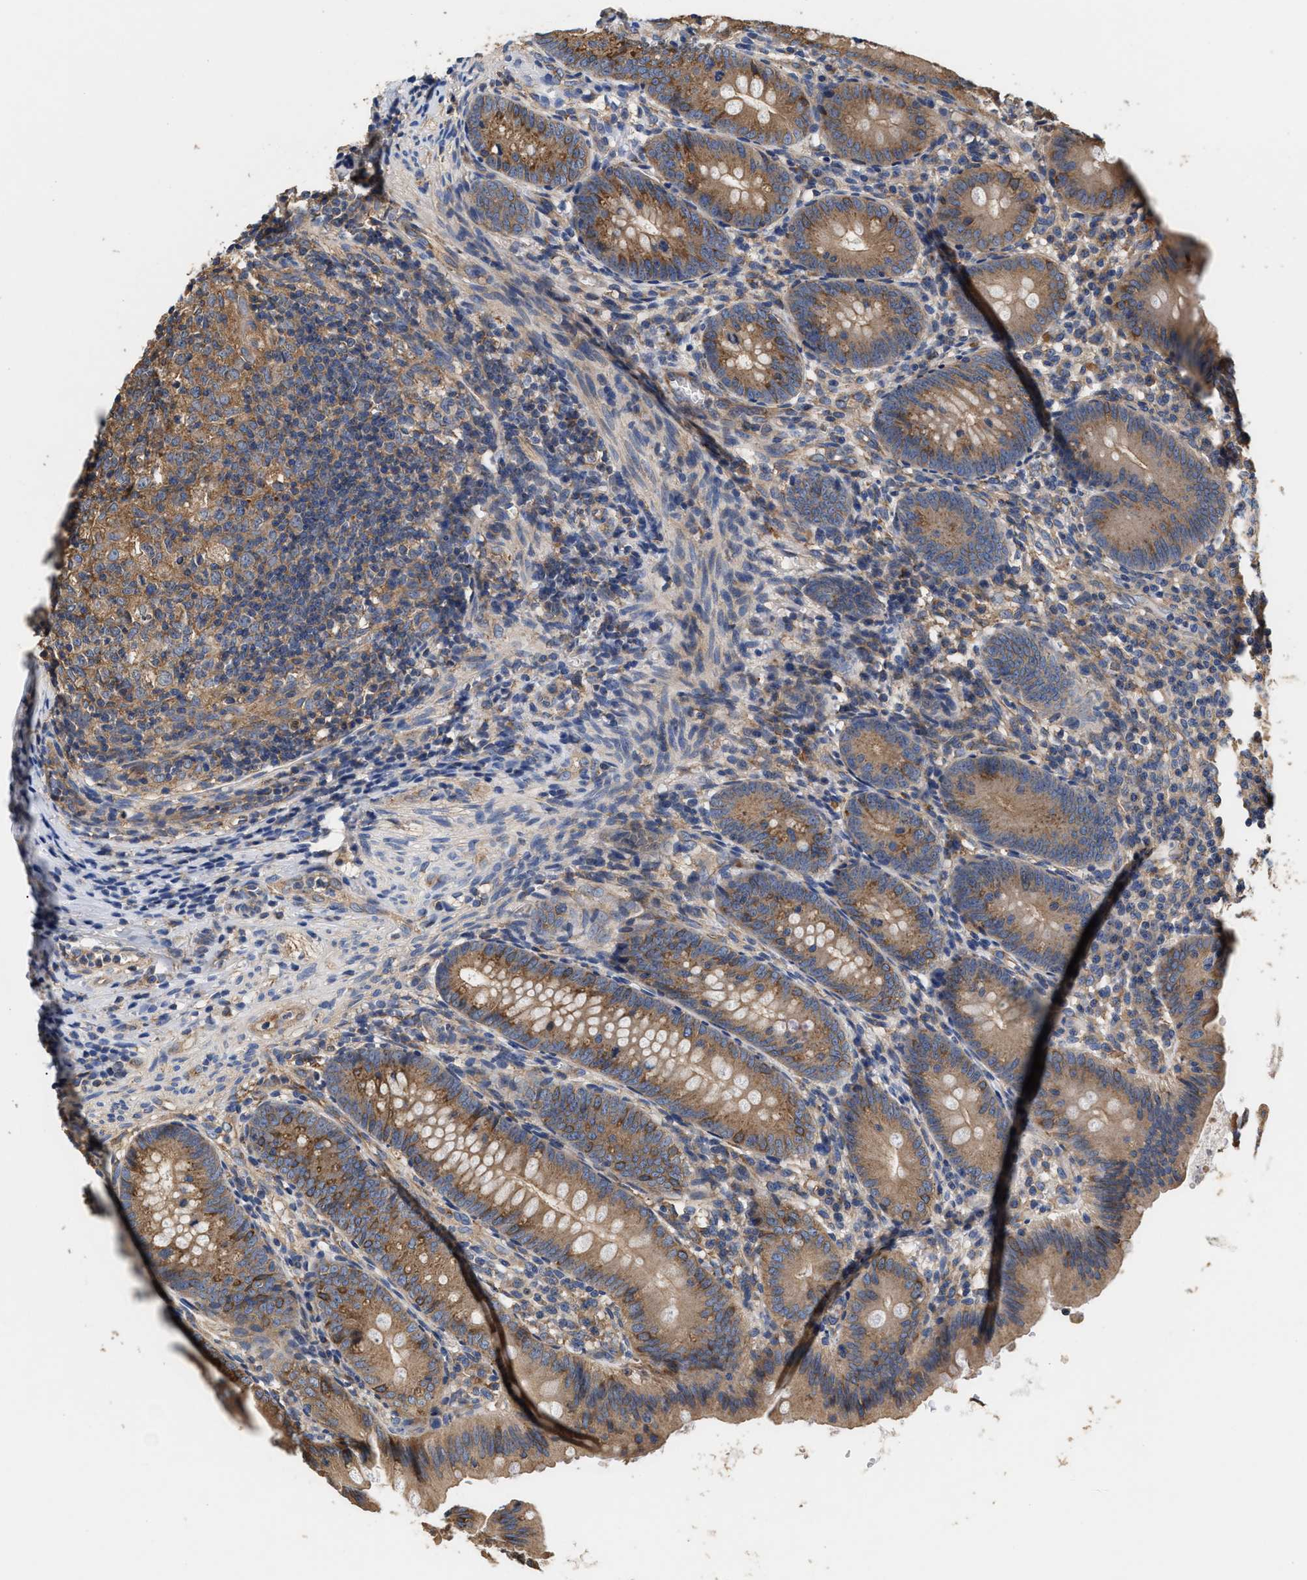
{"staining": {"intensity": "moderate", "quantity": ">75%", "location": "cytoplasmic/membranous"}, "tissue": "appendix", "cell_type": "Glandular cells", "image_type": "normal", "snomed": [{"axis": "morphology", "description": "Normal tissue, NOS"}, {"axis": "topography", "description": "Appendix"}], "caption": "This photomicrograph displays immunohistochemistry staining of unremarkable human appendix, with medium moderate cytoplasmic/membranous staining in about >75% of glandular cells.", "gene": "KLB", "patient": {"sex": "male", "age": 1}}